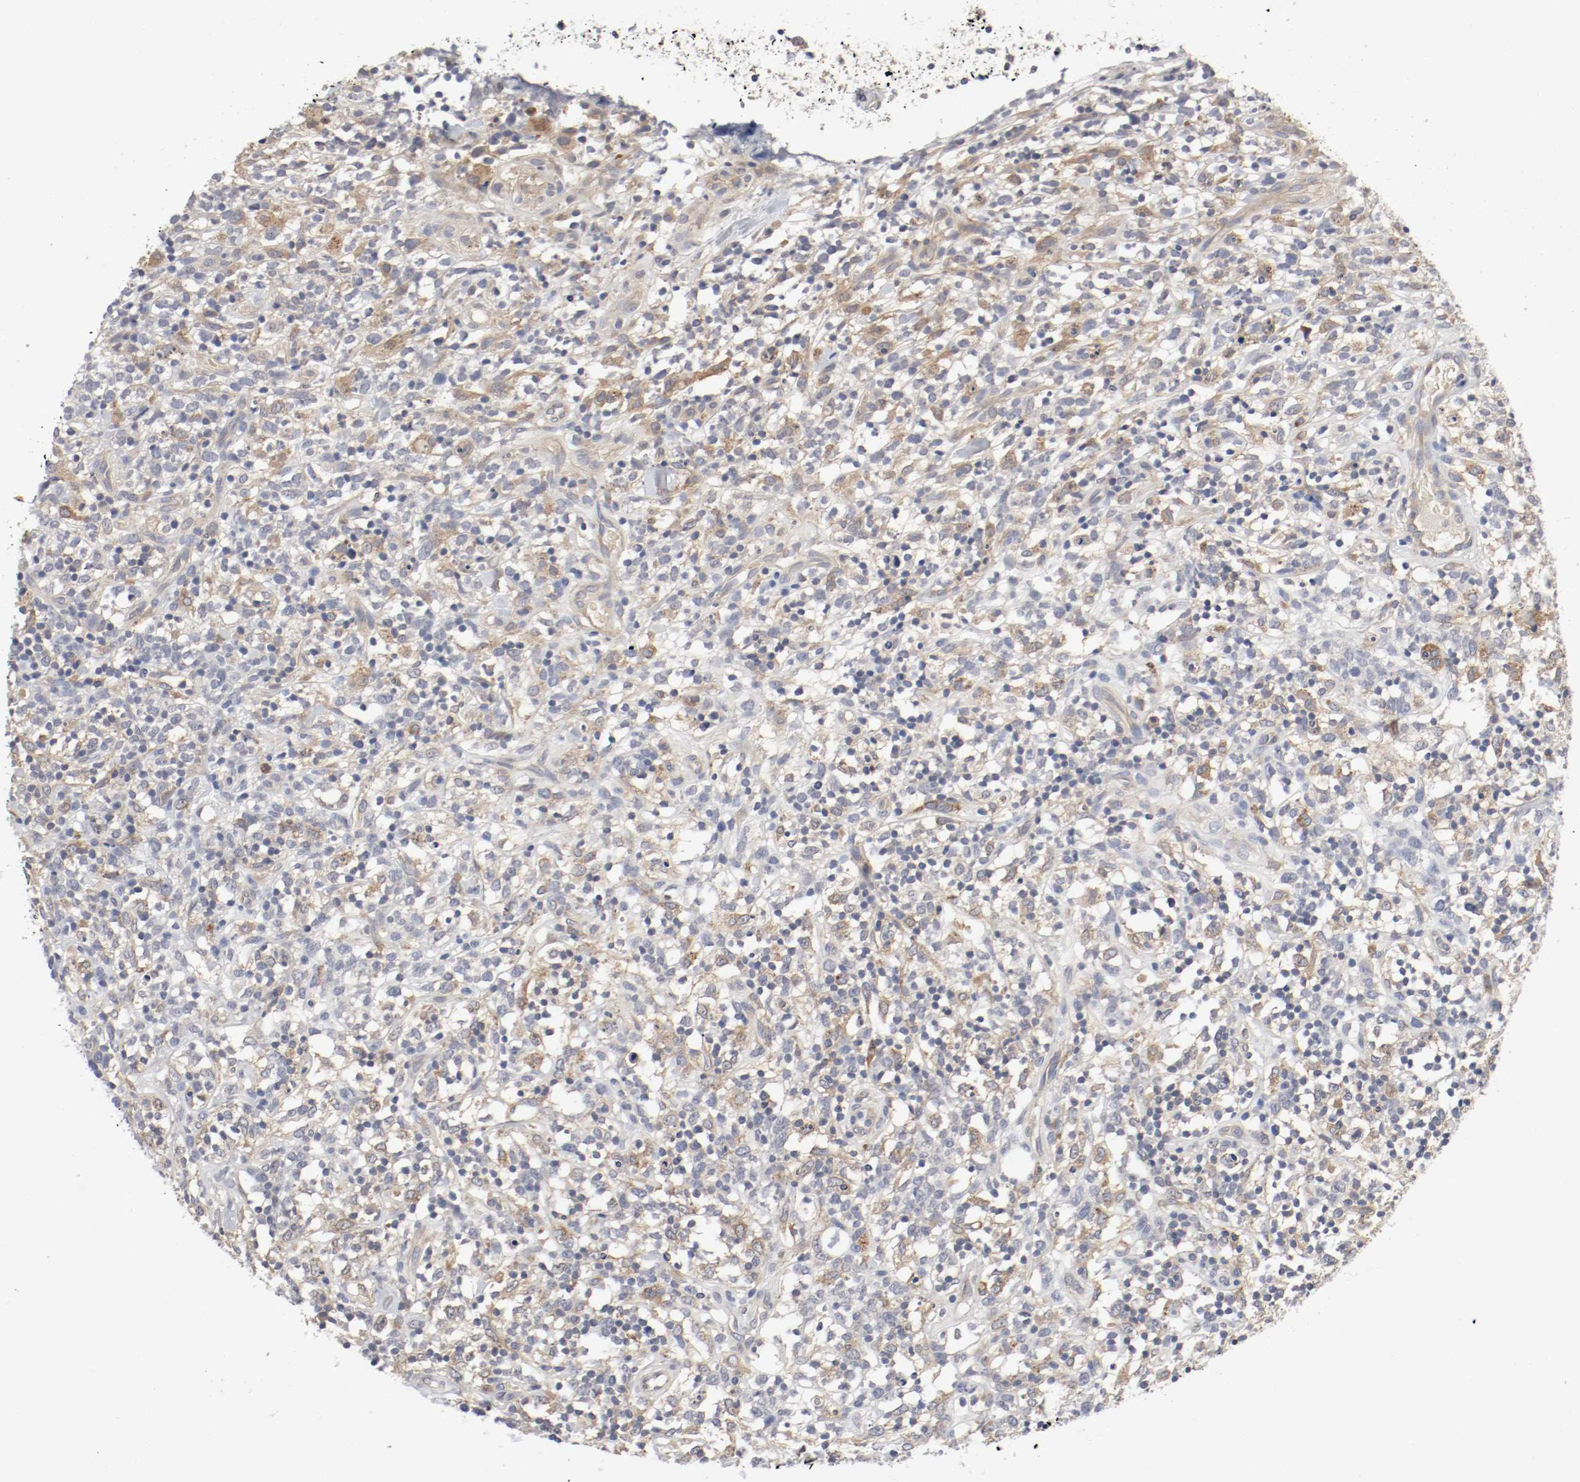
{"staining": {"intensity": "weak", "quantity": ">75%", "location": "cytoplasmic/membranous"}, "tissue": "lymphoma", "cell_type": "Tumor cells", "image_type": "cancer", "snomed": [{"axis": "morphology", "description": "Malignant lymphoma, non-Hodgkin's type, High grade"}, {"axis": "topography", "description": "Lymph node"}], "caption": "Immunohistochemistry micrograph of lymphoma stained for a protein (brown), which exhibits low levels of weak cytoplasmic/membranous staining in approximately >75% of tumor cells.", "gene": "REN", "patient": {"sex": "female", "age": 73}}